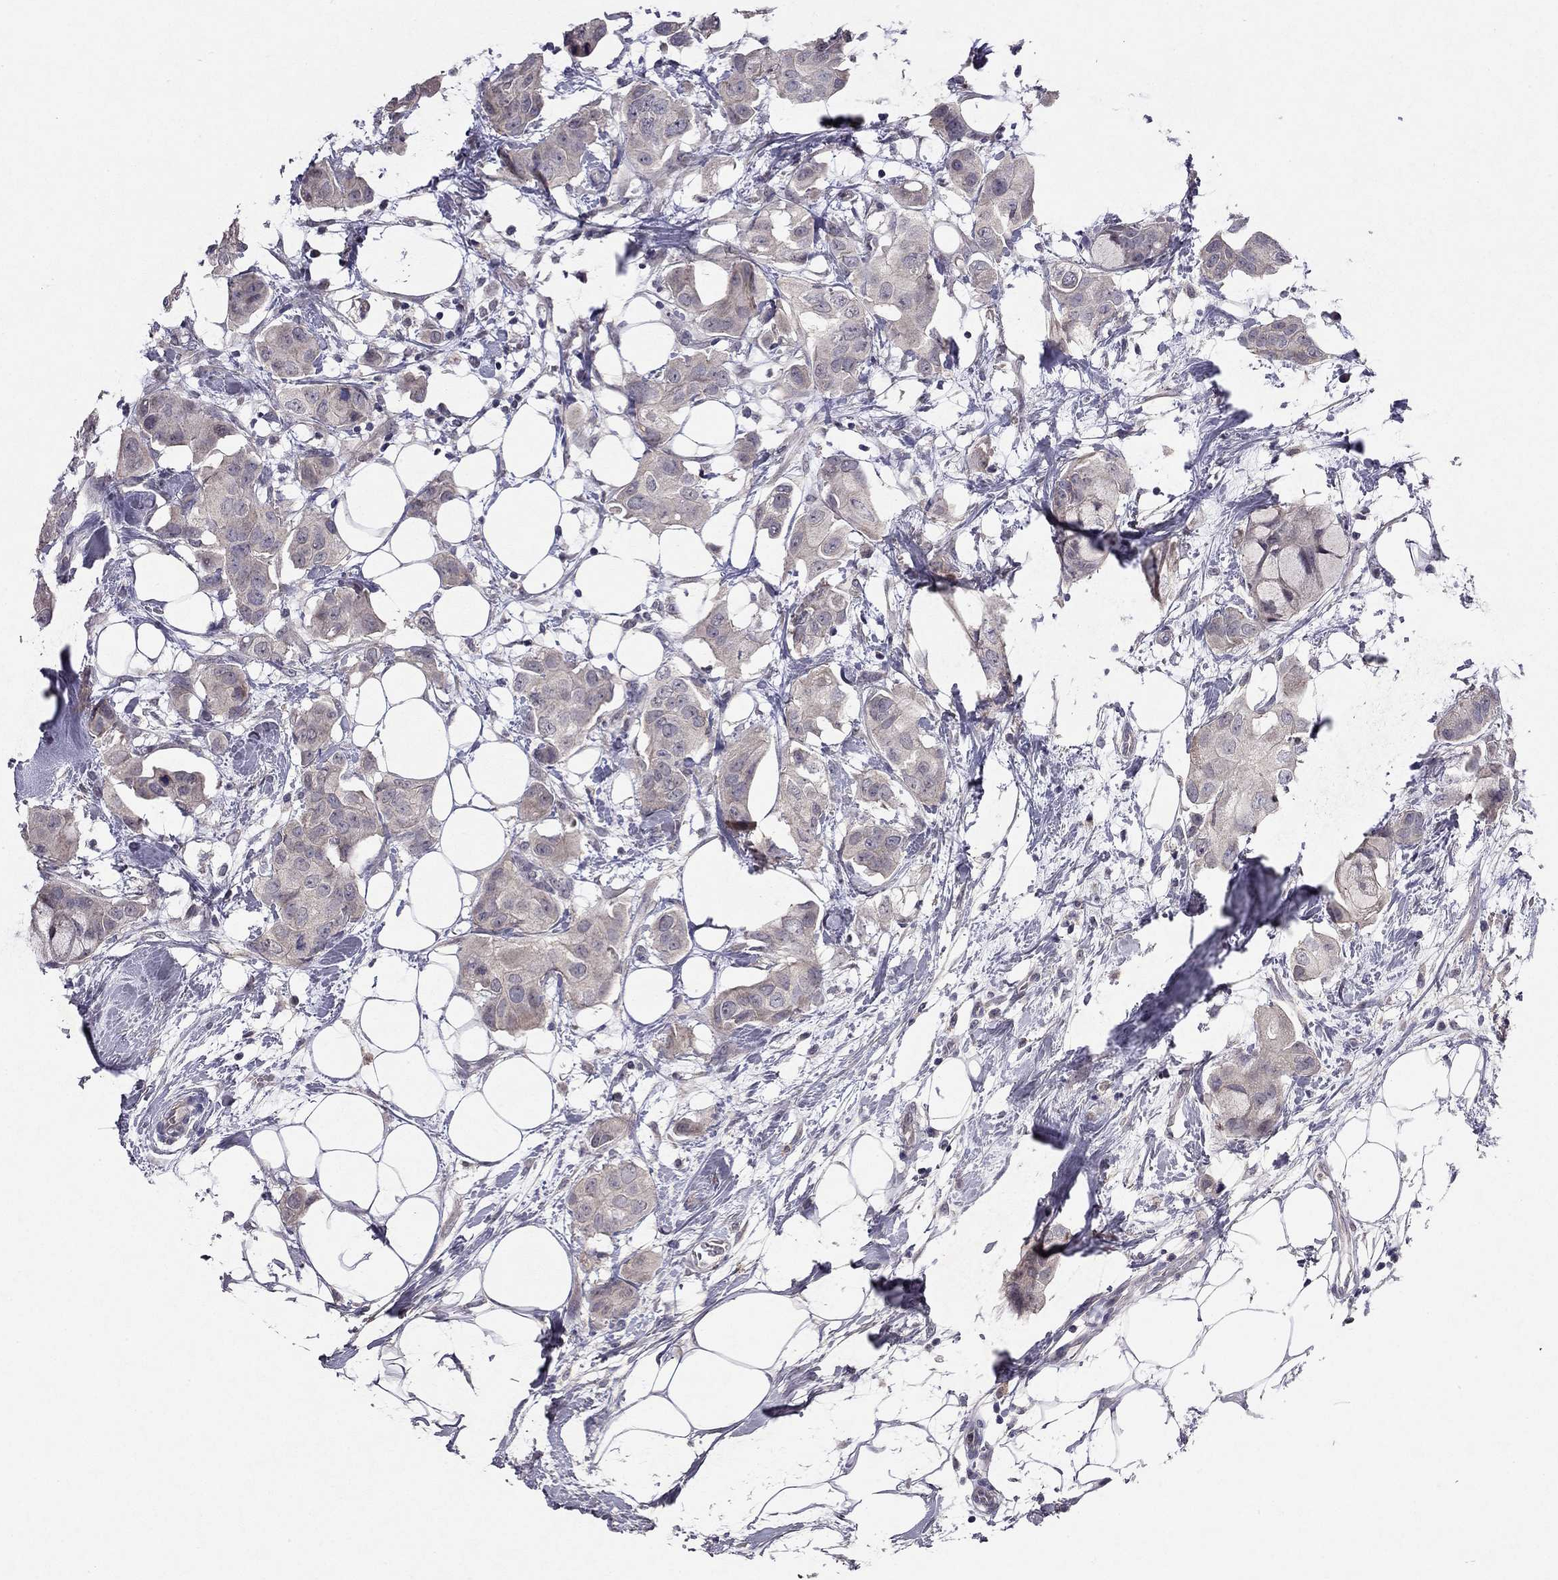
{"staining": {"intensity": "weak", "quantity": "25%-75%", "location": "cytoplasmic/membranous"}, "tissue": "breast cancer", "cell_type": "Tumor cells", "image_type": "cancer", "snomed": [{"axis": "morphology", "description": "Normal tissue, NOS"}, {"axis": "morphology", "description": "Duct carcinoma"}, {"axis": "topography", "description": "Breast"}], "caption": "A brown stain labels weak cytoplasmic/membranous positivity of a protein in human intraductal carcinoma (breast) tumor cells.", "gene": "ESR2", "patient": {"sex": "female", "age": 40}}